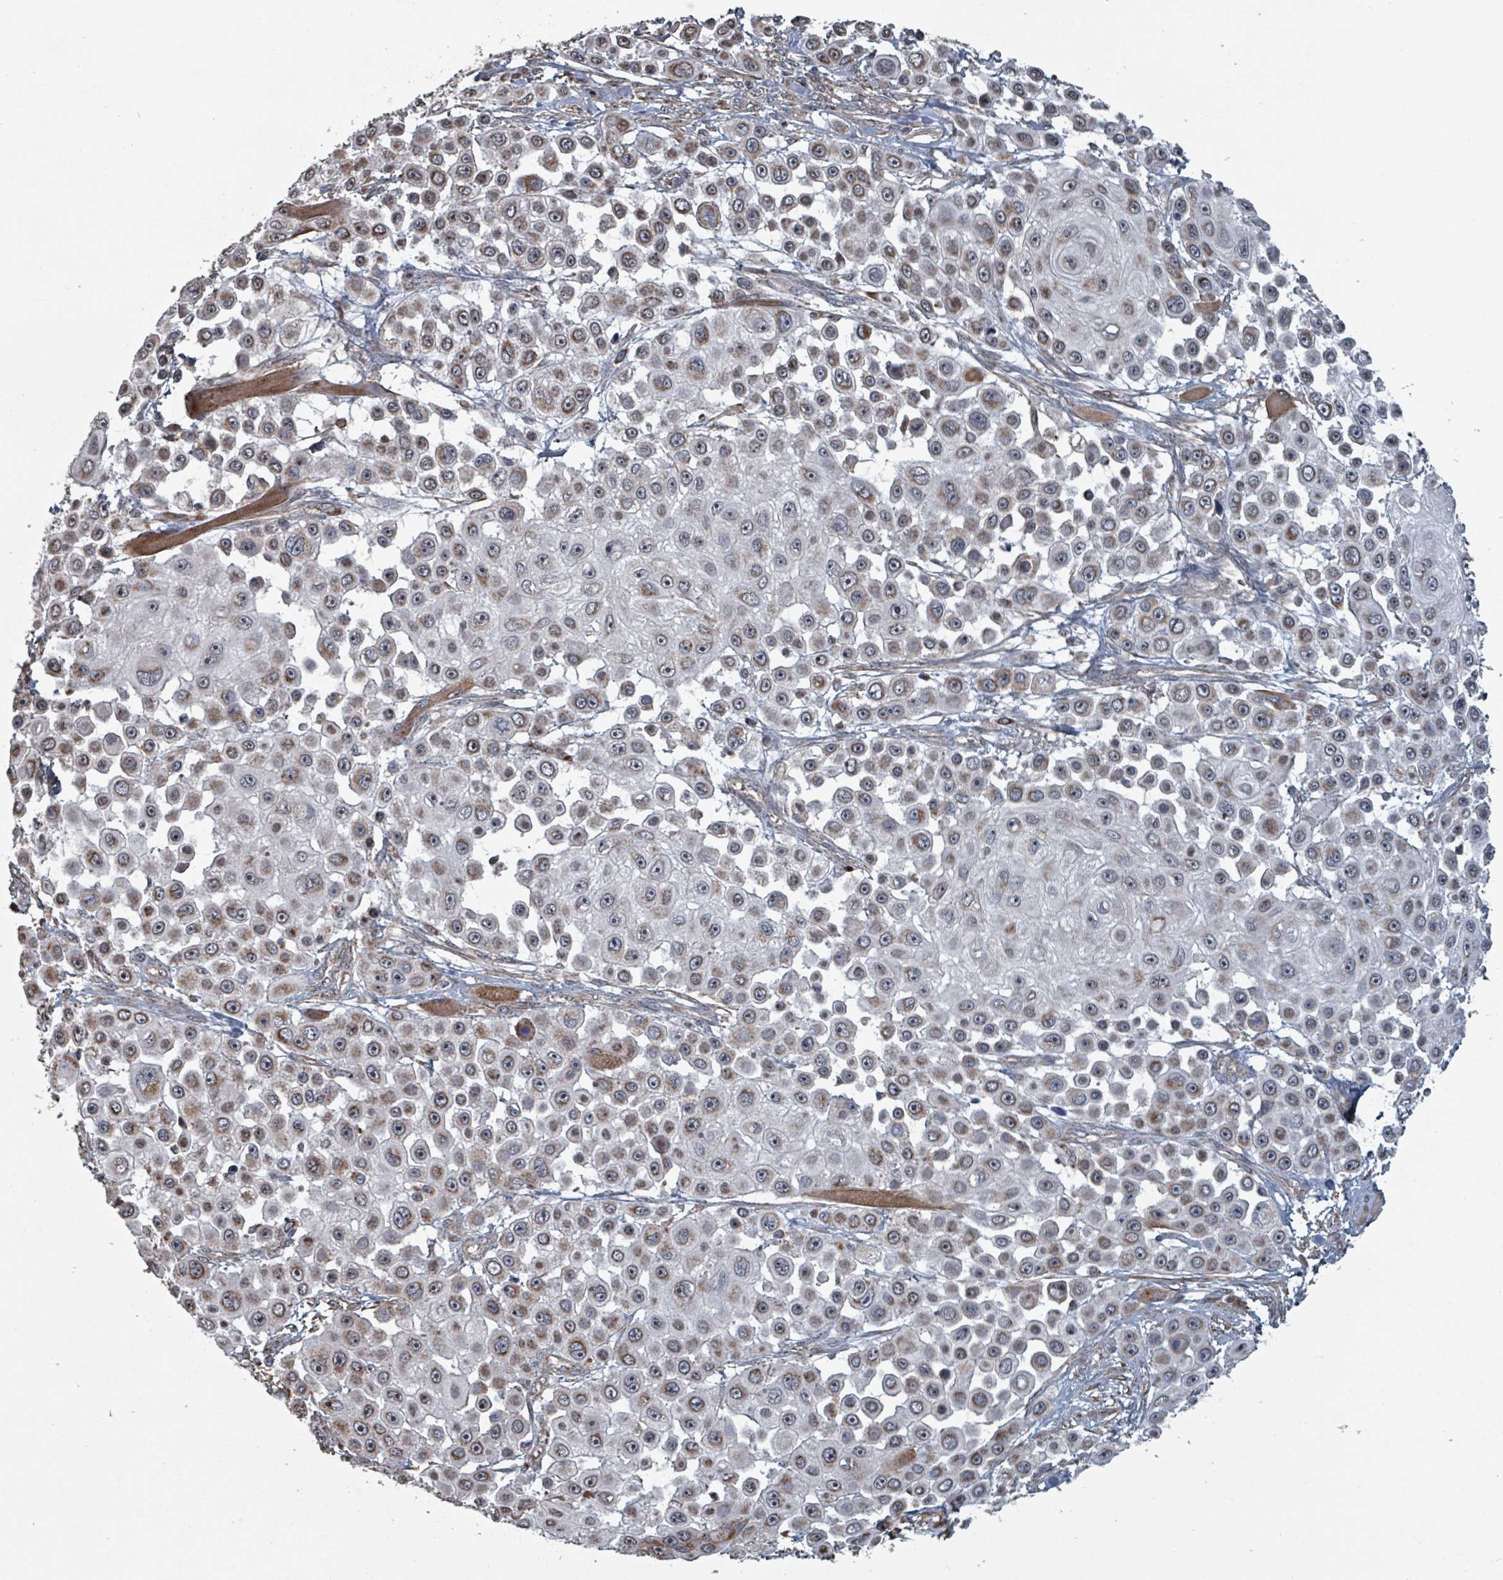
{"staining": {"intensity": "moderate", "quantity": ">75%", "location": "cytoplasmic/membranous"}, "tissue": "skin cancer", "cell_type": "Tumor cells", "image_type": "cancer", "snomed": [{"axis": "morphology", "description": "Squamous cell carcinoma, NOS"}, {"axis": "topography", "description": "Skin"}], "caption": "This histopathology image reveals skin cancer (squamous cell carcinoma) stained with IHC to label a protein in brown. The cytoplasmic/membranous of tumor cells show moderate positivity for the protein. Nuclei are counter-stained blue.", "gene": "MRPL4", "patient": {"sex": "male", "age": 67}}